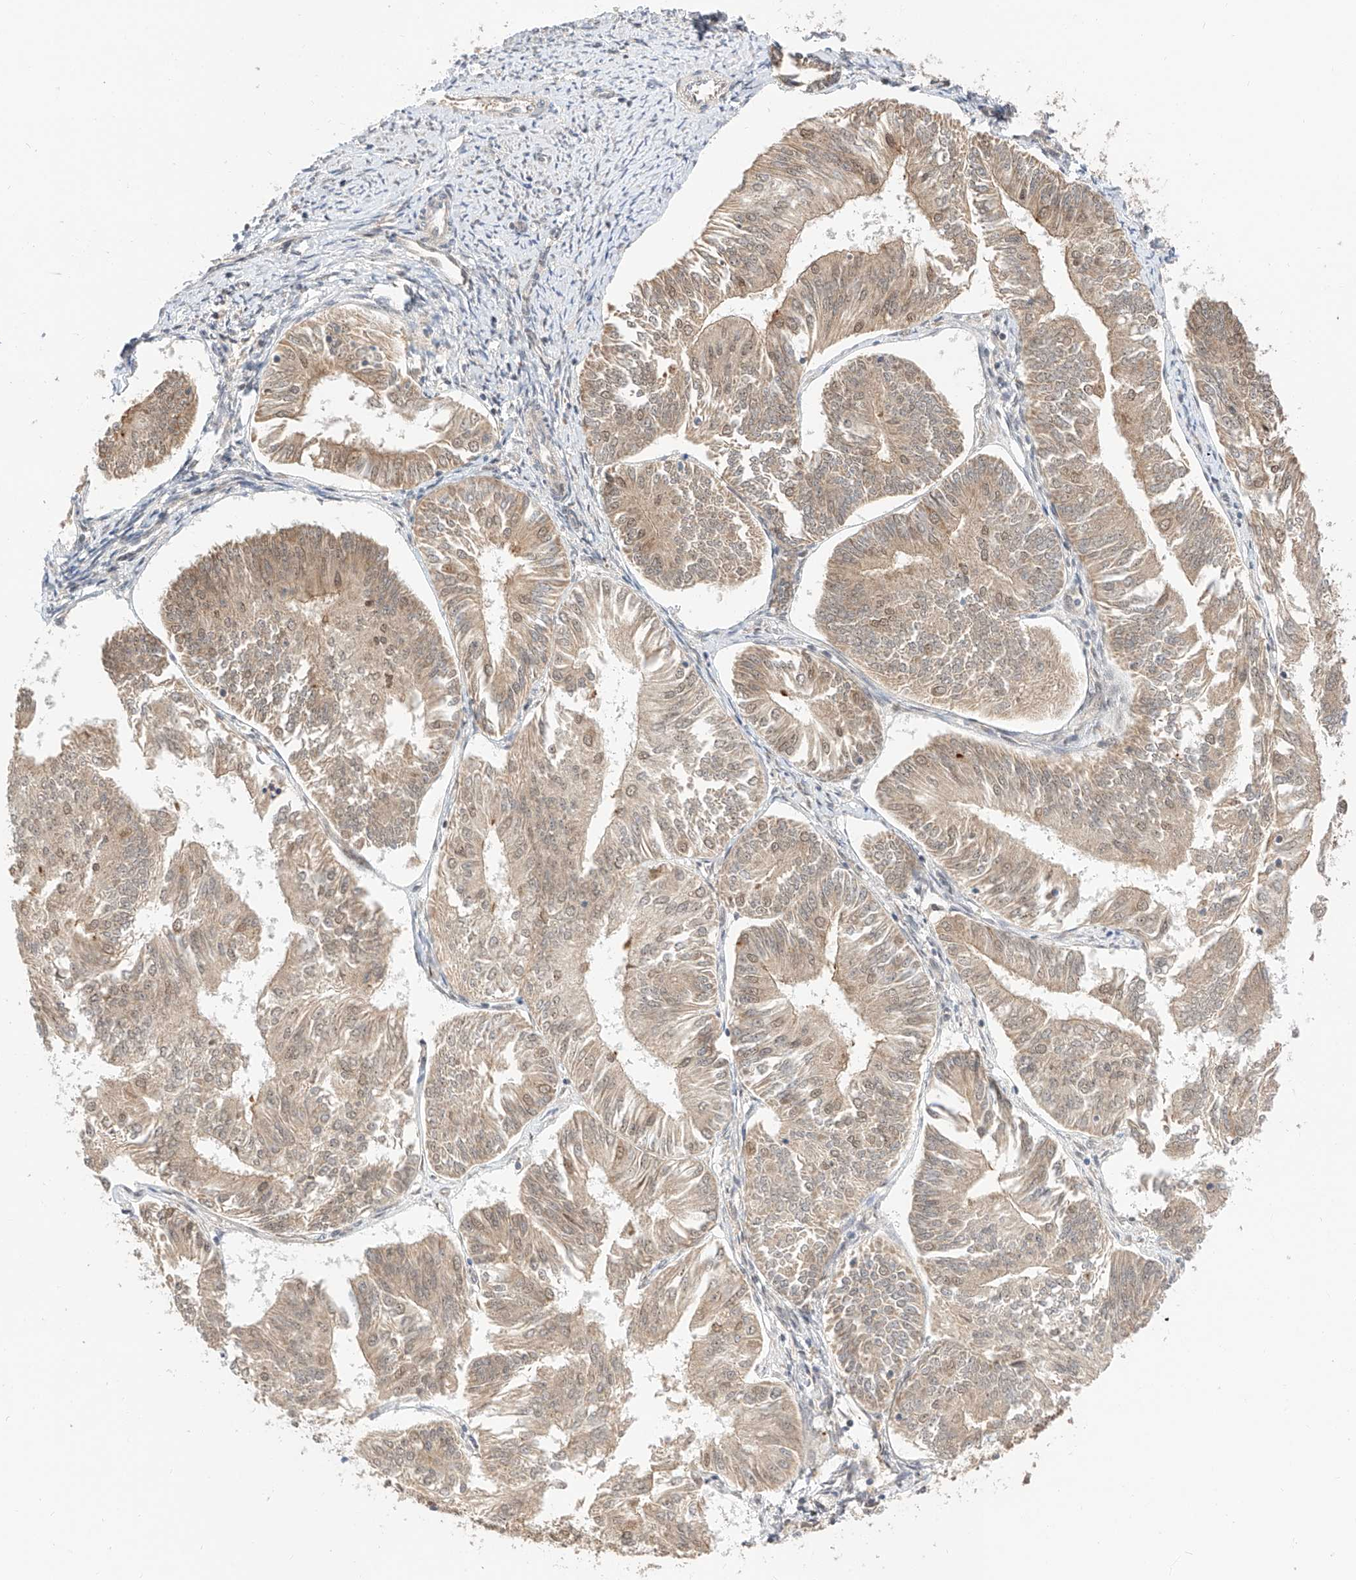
{"staining": {"intensity": "weak", "quantity": "25%-75%", "location": "cytoplasmic/membranous"}, "tissue": "endometrial cancer", "cell_type": "Tumor cells", "image_type": "cancer", "snomed": [{"axis": "morphology", "description": "Adenocarcinoma, NOS"}, {"axis": "topography", "description": "Endometrium"}], "caption": "Endometrial adenocarcinoma was stained to show a protein in brown. There is low levels of weak cytoplasmic/membranous positivity in about 25%-75% of tumor cells.", "gene": "EIF4H", "patient": {"sex": "female", "age": 58}}